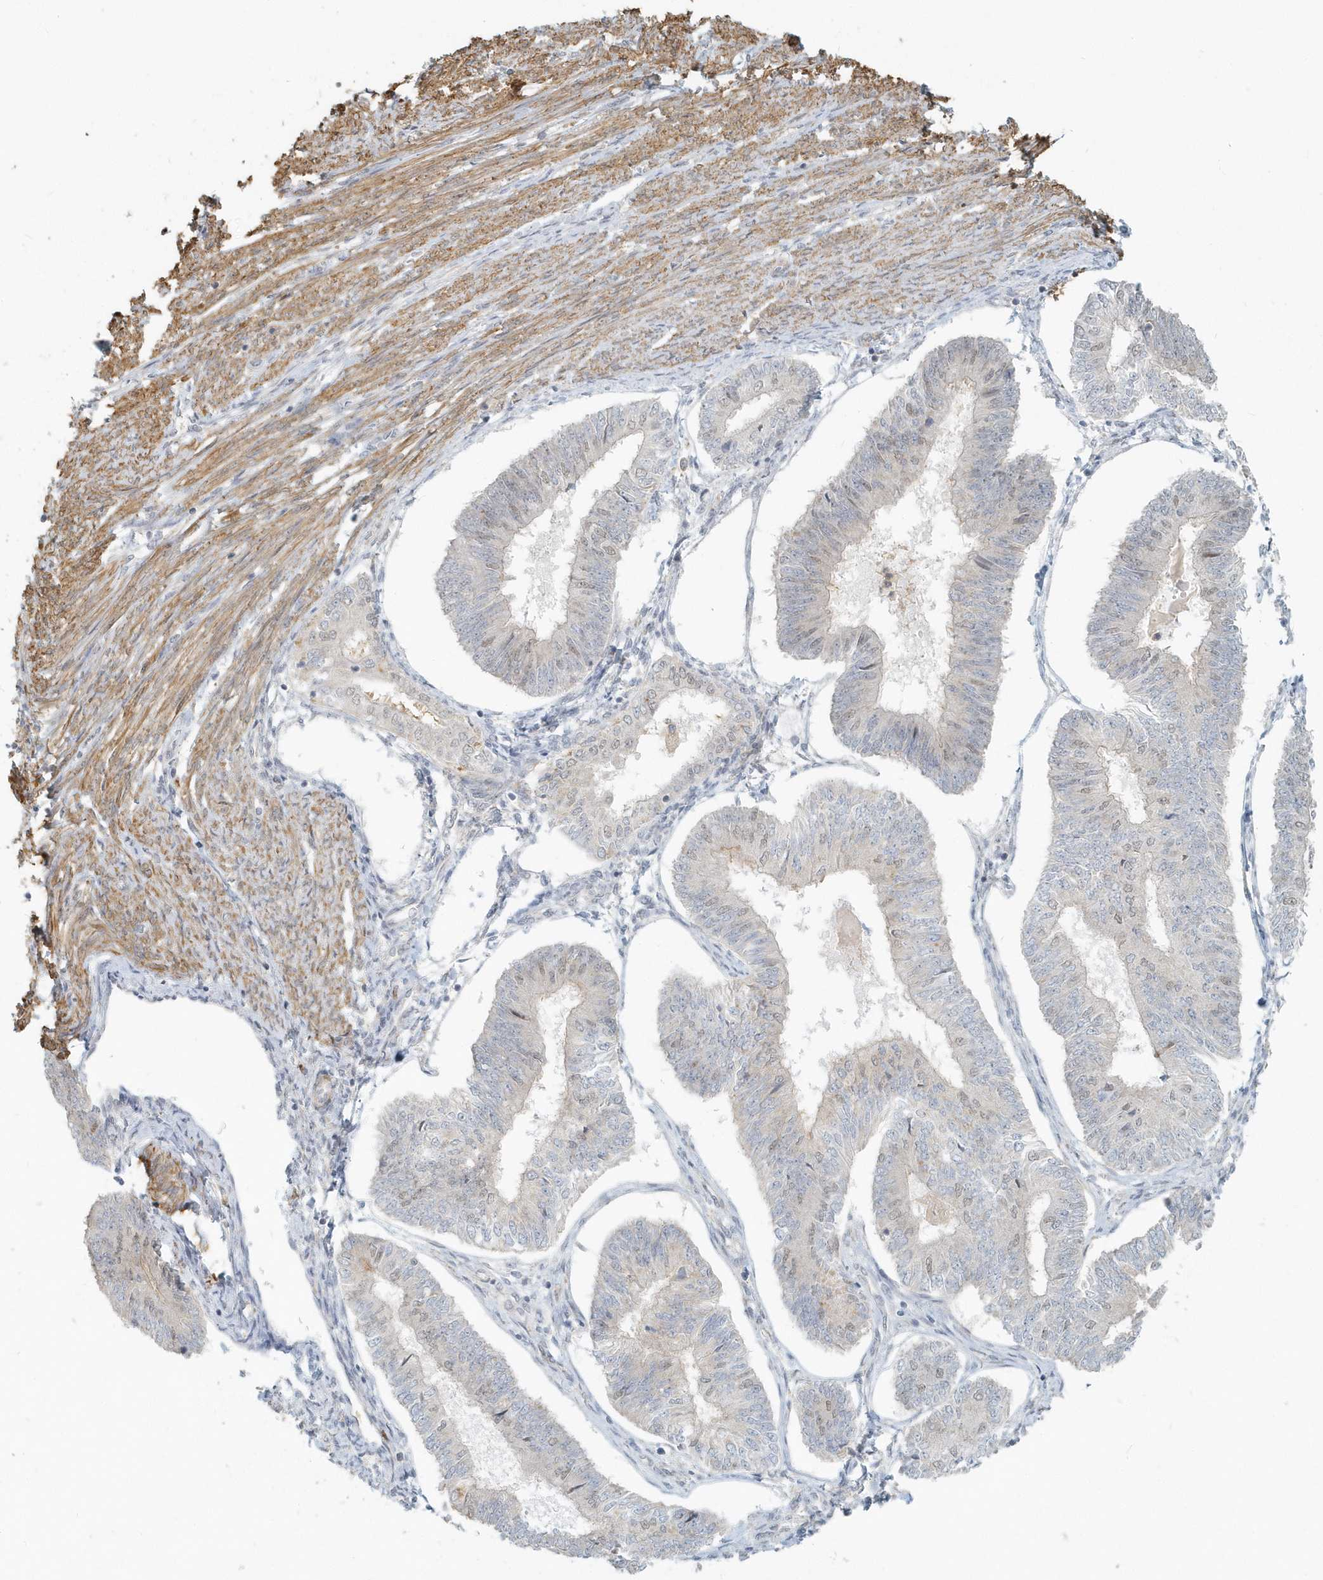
{"staining": {"intensity": "negative", "quantity": "none", "location": "none"}, "tissue": "endometrial cancer", "cell_type": "Tumor cells", "image_type": "cancer", "snomed": [{"axis": "morphology", "description": "Adenocarcinoma, NOS"}, {"axis": "topography", "description": "Endometrium"}], "caption": "IHC image of neoplastic tissue: endometrial cancer stained with DAB displays no significant protein staining in tumor cells.", "gene": "NAPB", "patient": {"sex": "female", "age": 58}}